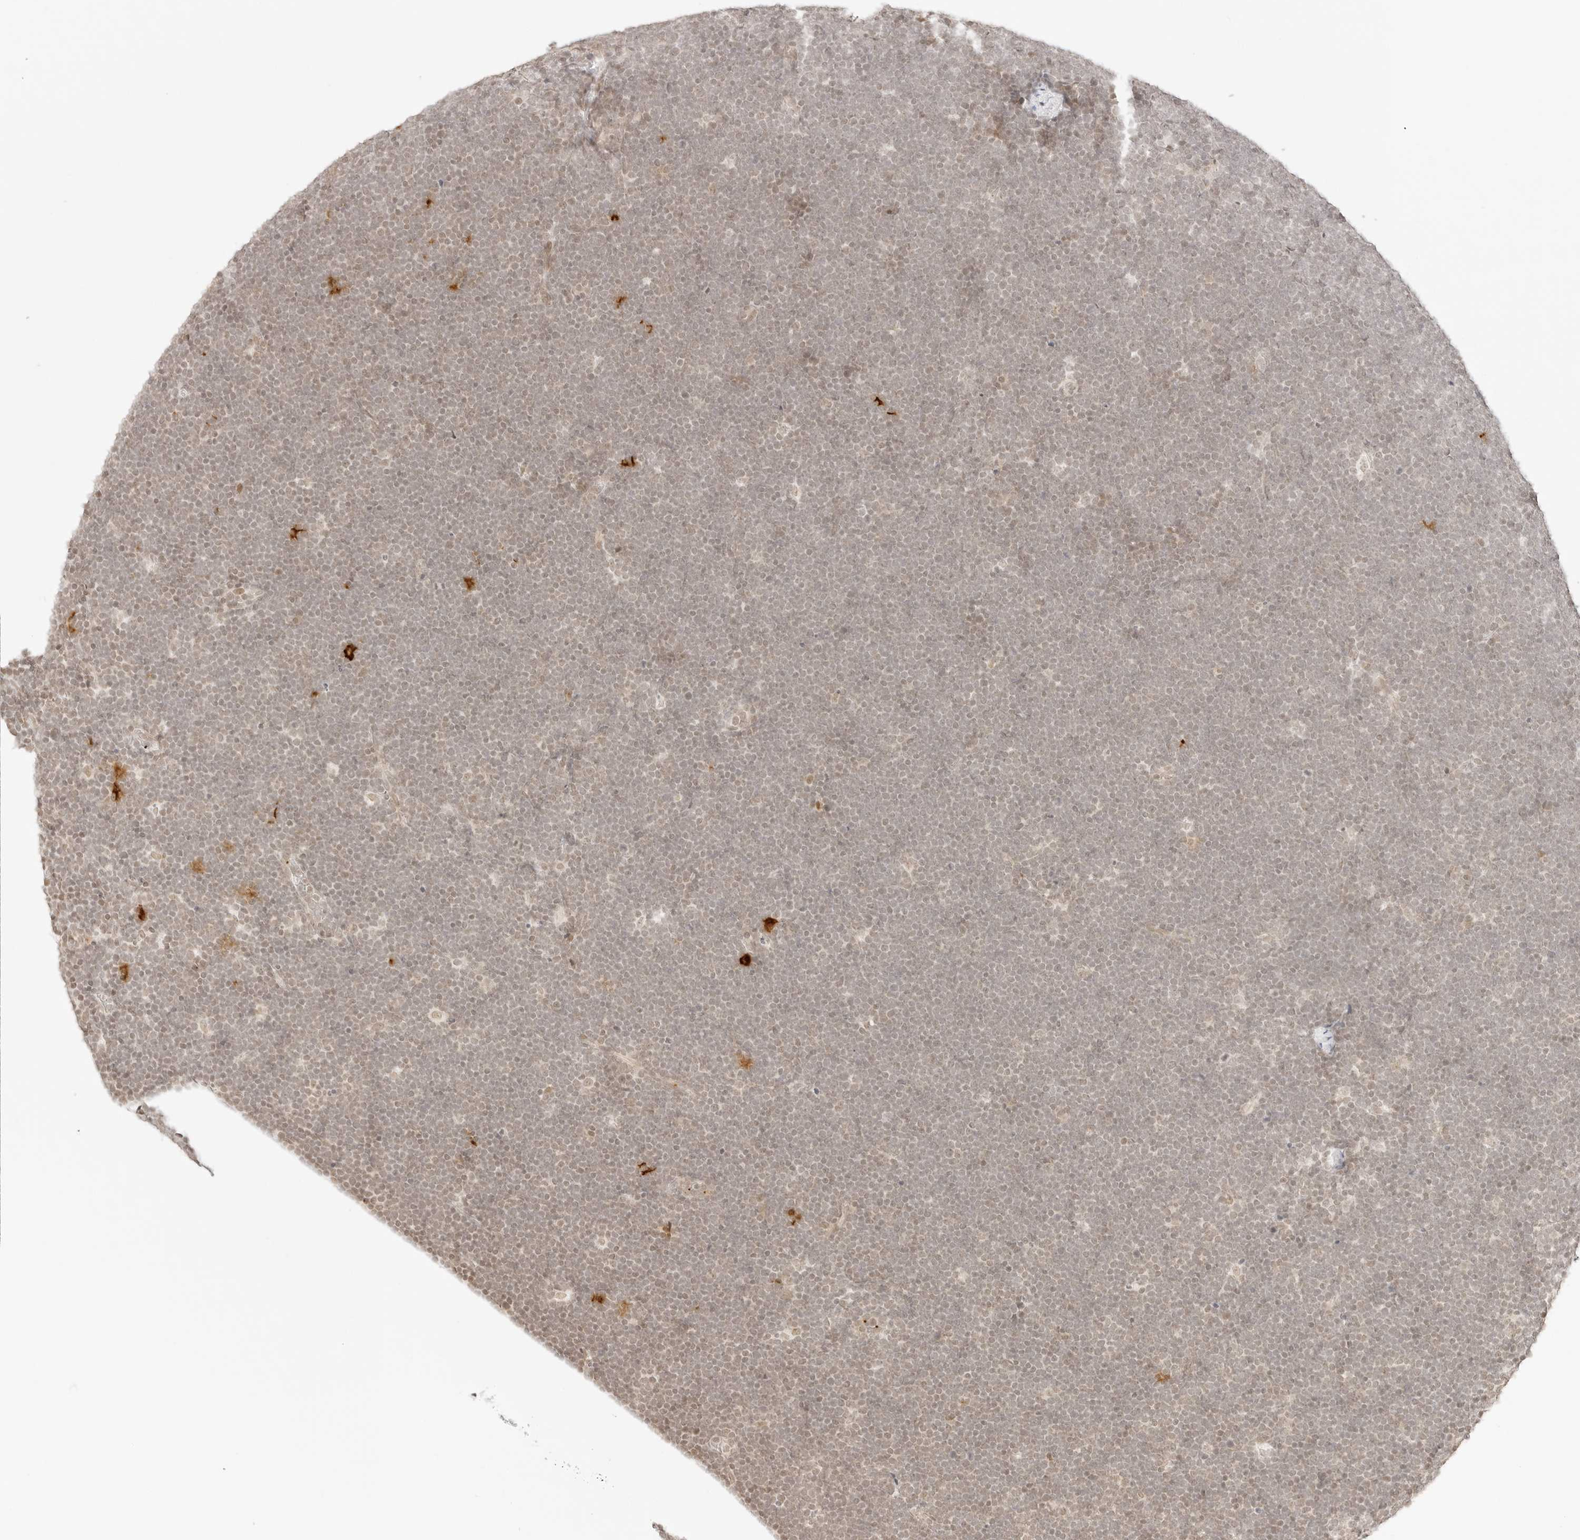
{"staining": {"intensity": "negative", "quantity": "none", "location": "none"}, "tissue": "lymphoma", "cell_type": "Tumor cells", "image_type": "cancer", "snomed": [{"axis": "morphology", "description": "Malignant lymphoma, non-Hodgkin's type, High grade"}, {"axis": "topography", "description": "Lymph node"}], "caption": "Tumor cells show no significant expression in malignant lymphoma, non-Hodgkin's type (high-grade).", "gene": "GNAS", "patient": {"sex": "male", "age": 13}}